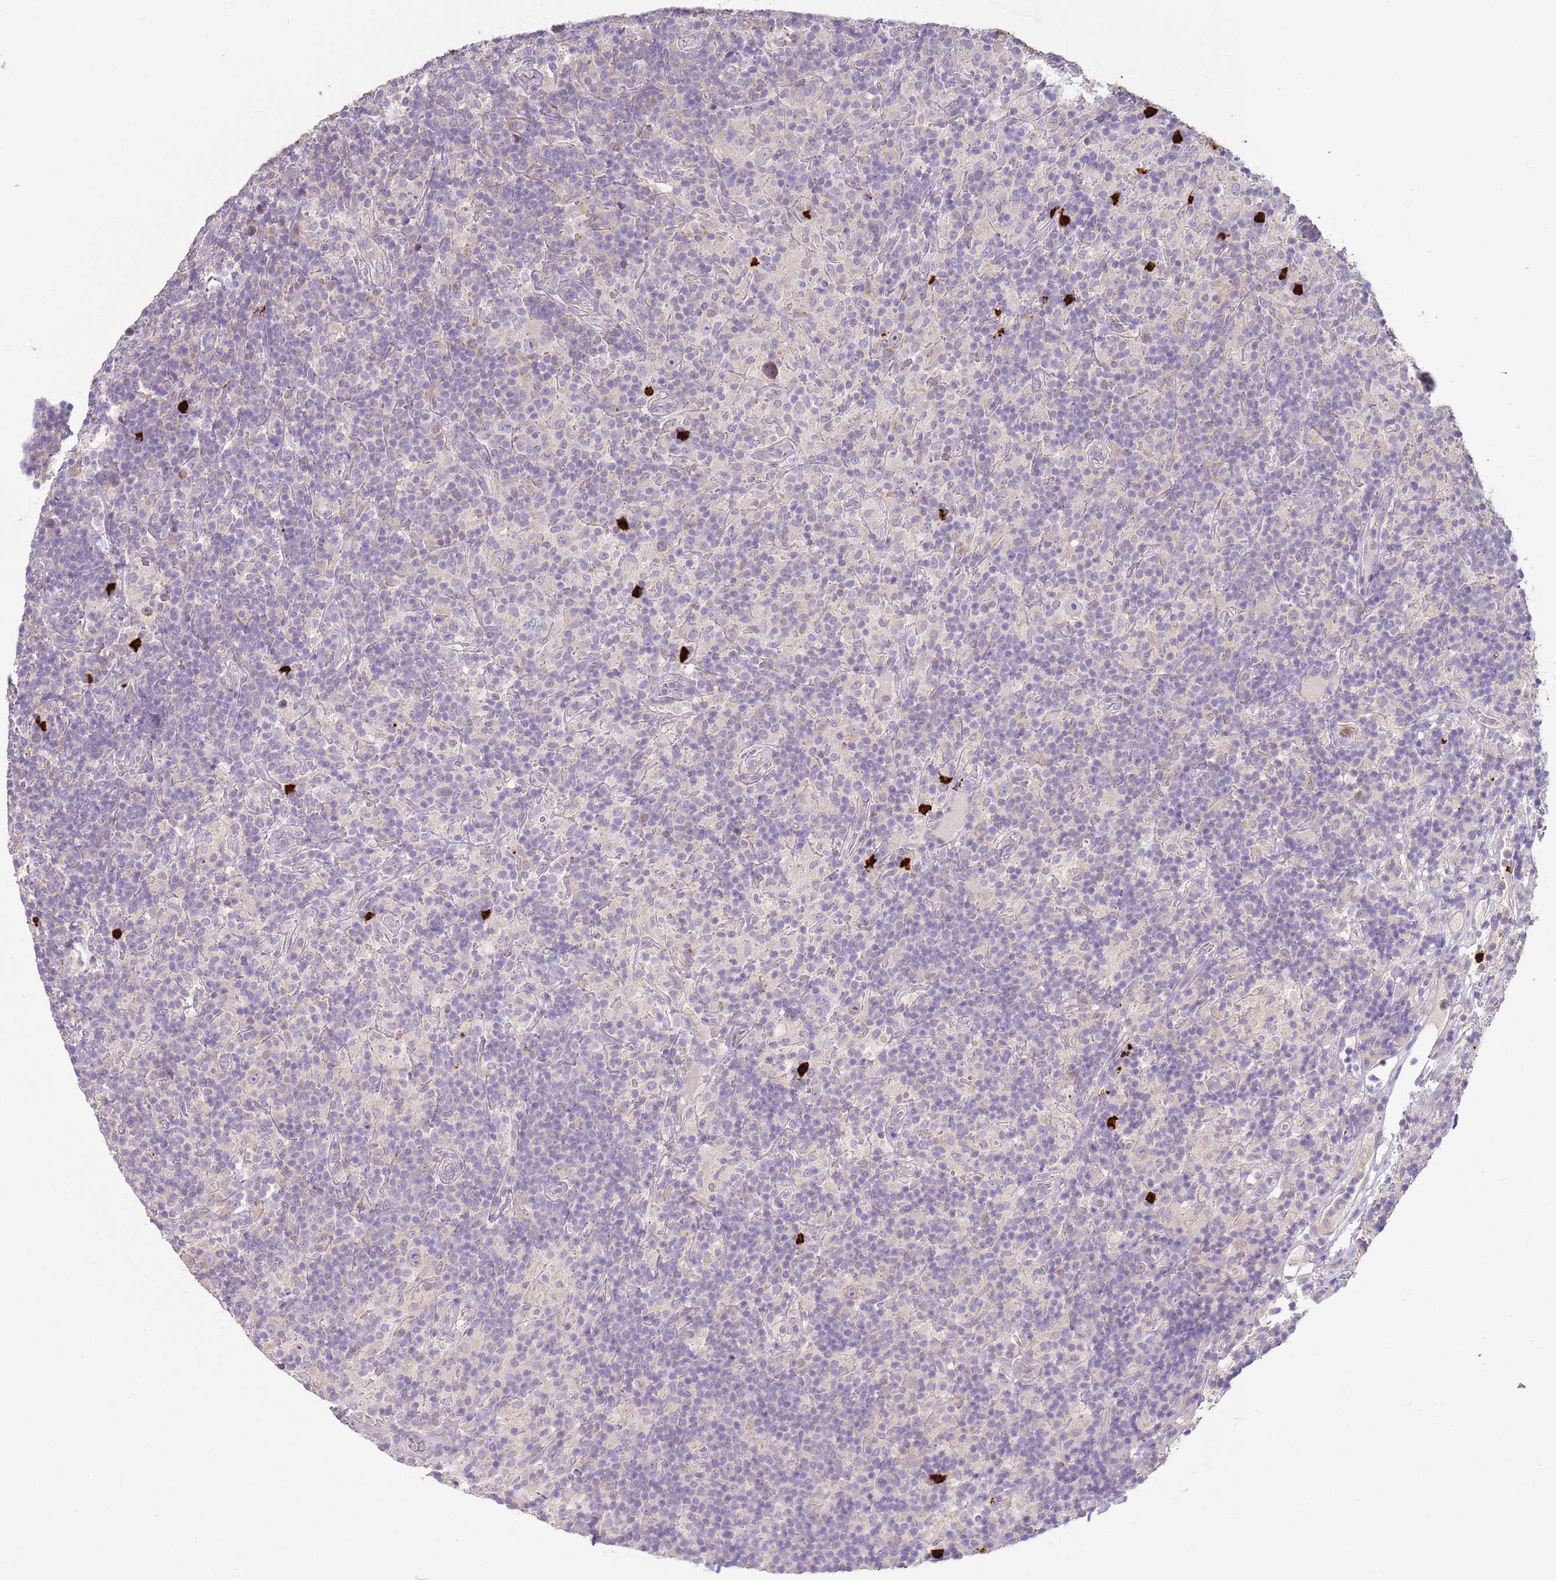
{"staining": {"intensity": "negative", "quantity": "none", "location": "none"}, "tissue": "lymphoma", "cell_type": "Tumor cells", "image_type": "cancer", "snomed": [{"axis": "morphology", "description": "Hodgkin's disease, NOS"}, {"axis": "topography", "description": "Lymph node"}], "caption": "A micrograph of human lymphoma is negative for staining in tumor cells. (Brightfield microscopy of DAB (3,3'-diaminobenzidine) IHC at high magnification).", "gene": "IL2RG", "patient": {"sex": "male", "age": 70}}